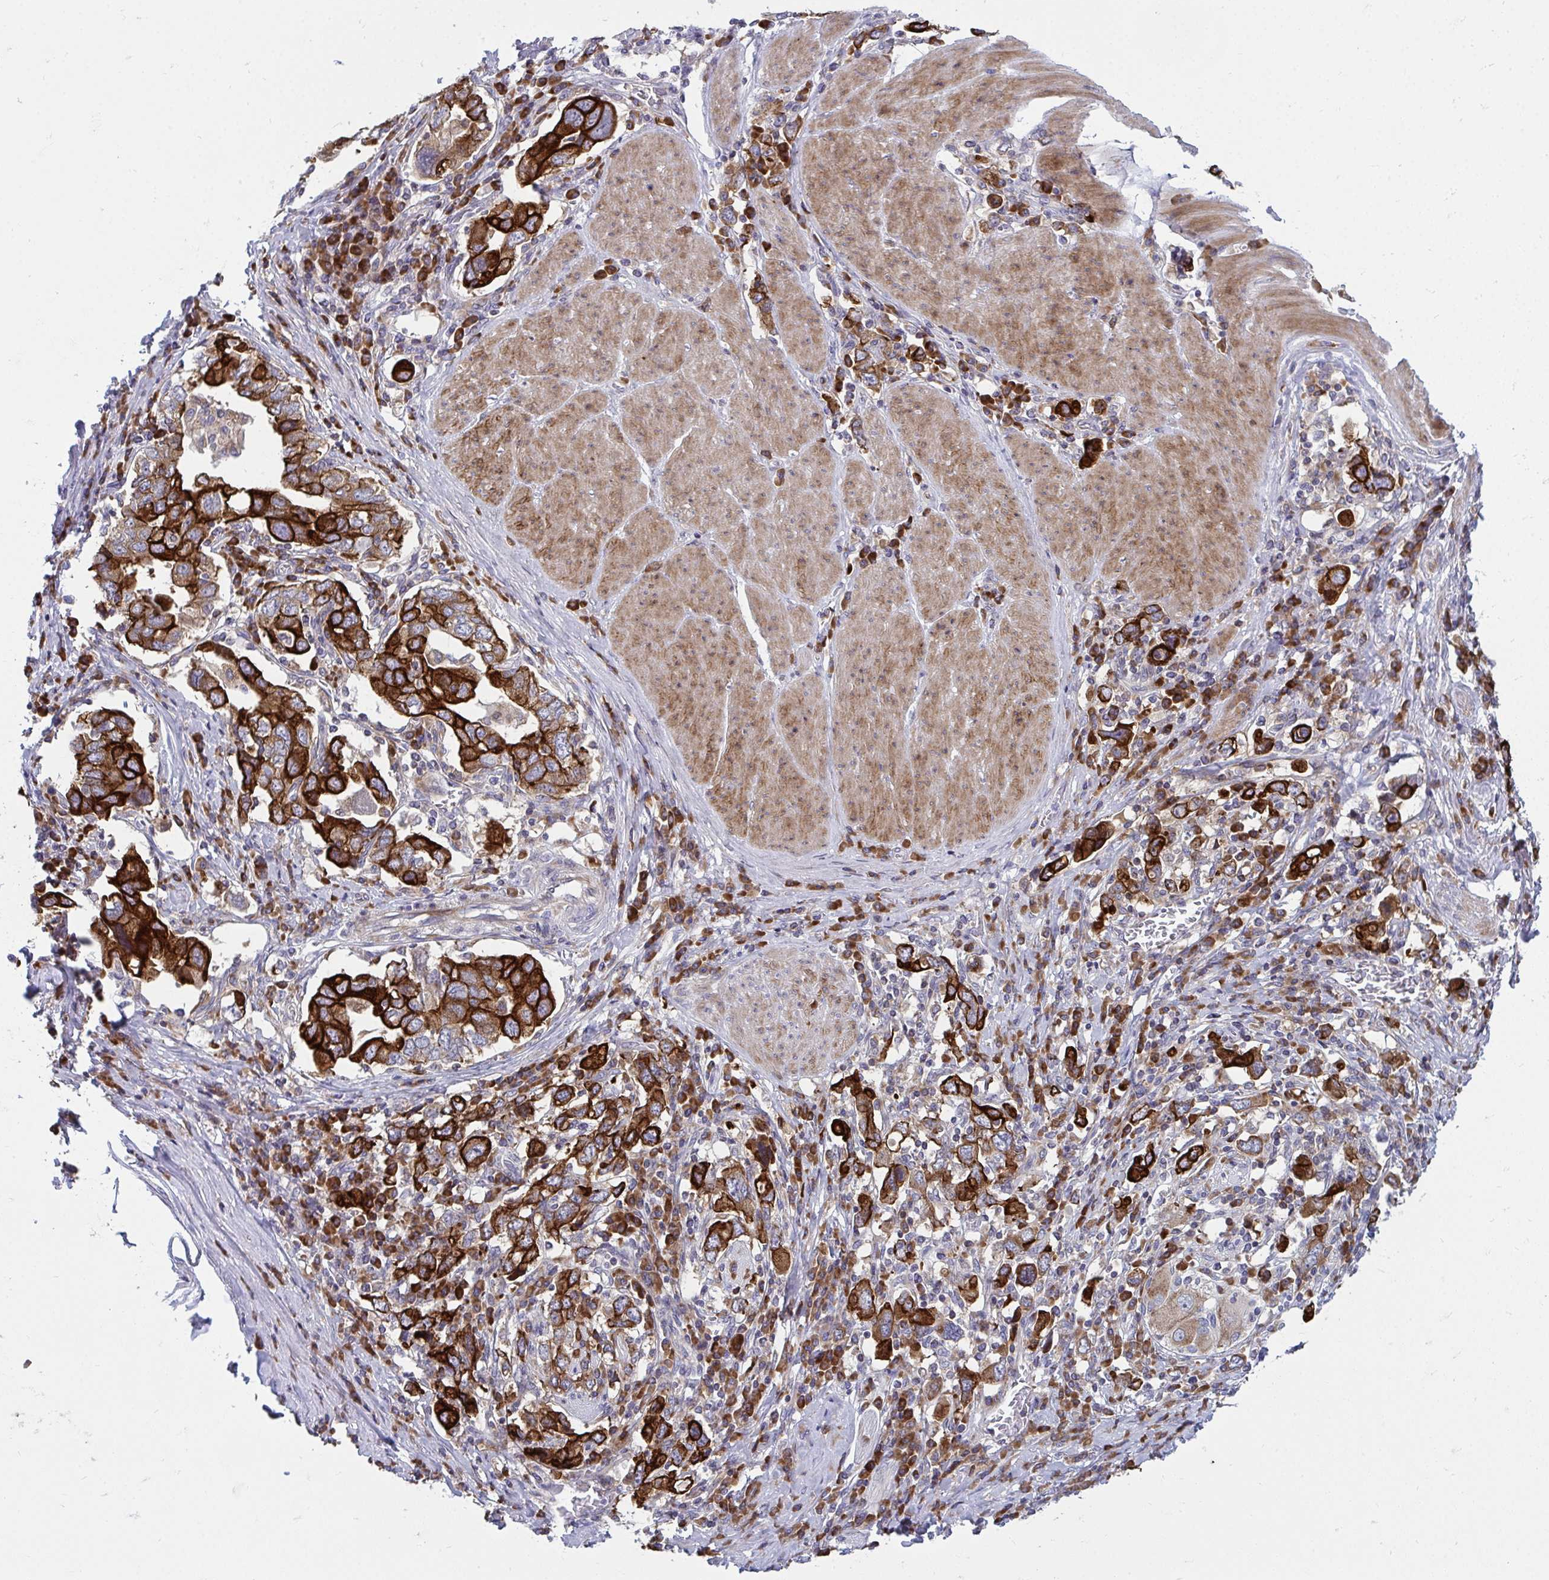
{"staining": {"intensity": "strong", "quantity": ">75%", "location": "cytoplasmic/membranous"}, "tissue": "stomach cancer", "cell_type": "Tumor cells", "image_type": "cancer", "snomed": [{"axis": "morphology", "description": "Adenocarcinoma, NOS"}, {"axis": "topography", "description": "Stomach, upper"}, {"axis": "topography", "description": "Stomach"}], "caption": "Immunohistochemistry (IHC) of human stomach cancer exhibits high levels of strong cytoplasmic/membranous staining in approximately >75% of tumor cells.", "gene": "GFPT2", "patient": {"sex": "male", "age": 62}}